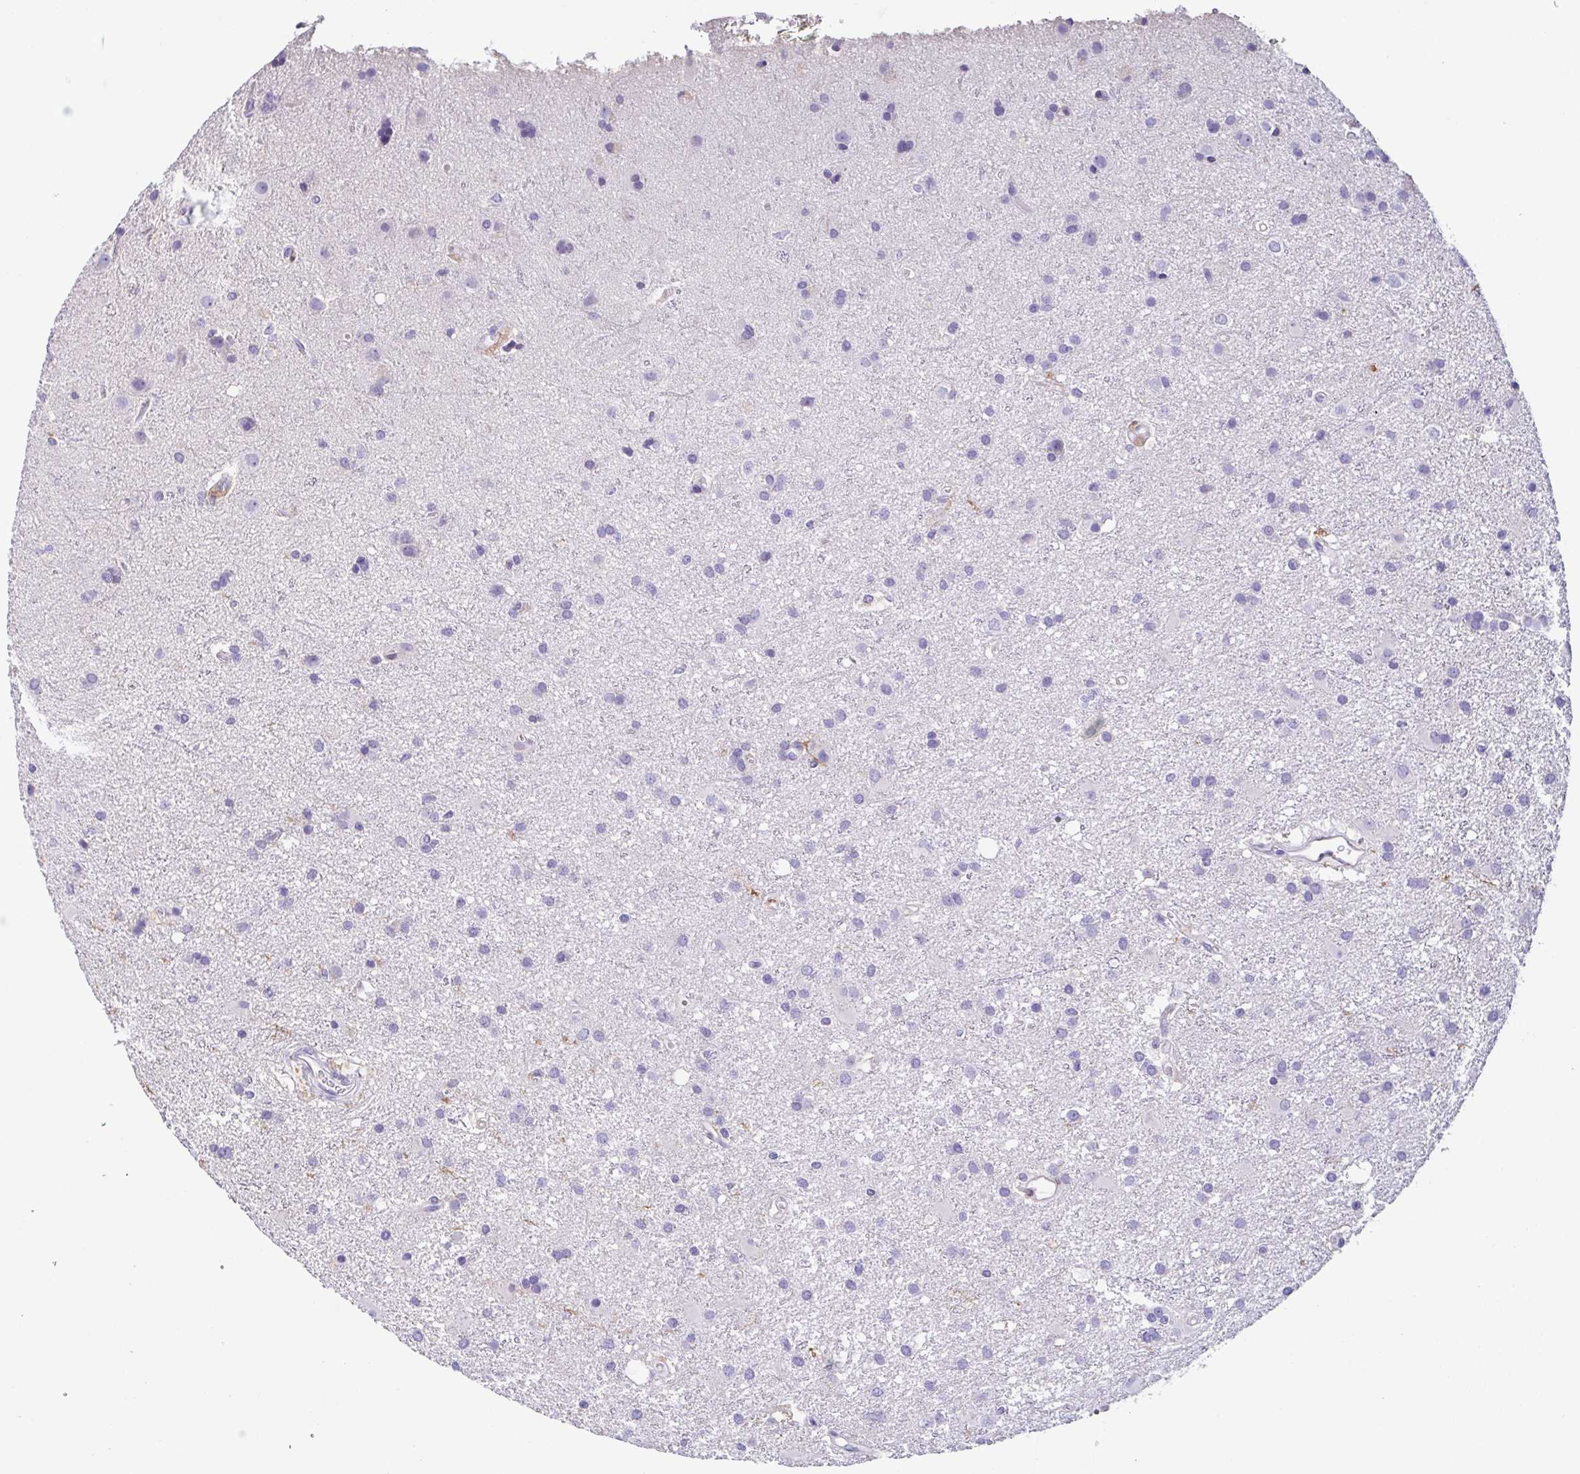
{"staining": {"intensity": "negative", "quantity": "none", "location": "none"}, "tissue": "glioma", "cell_type": "Tumor cells", "image_type": "cancer", "snomed": [{"axis": "morphology", "description": "Glioma, malignant, High grade"}, {"axis": "topography", "description": "Brain"}], "caption": "Malignant high-grade glioma stained for a protein using IHC exhibits no expression tumor cells.", "gene": "ANXA10", "patient": {"sex": "male", "age": 55}}